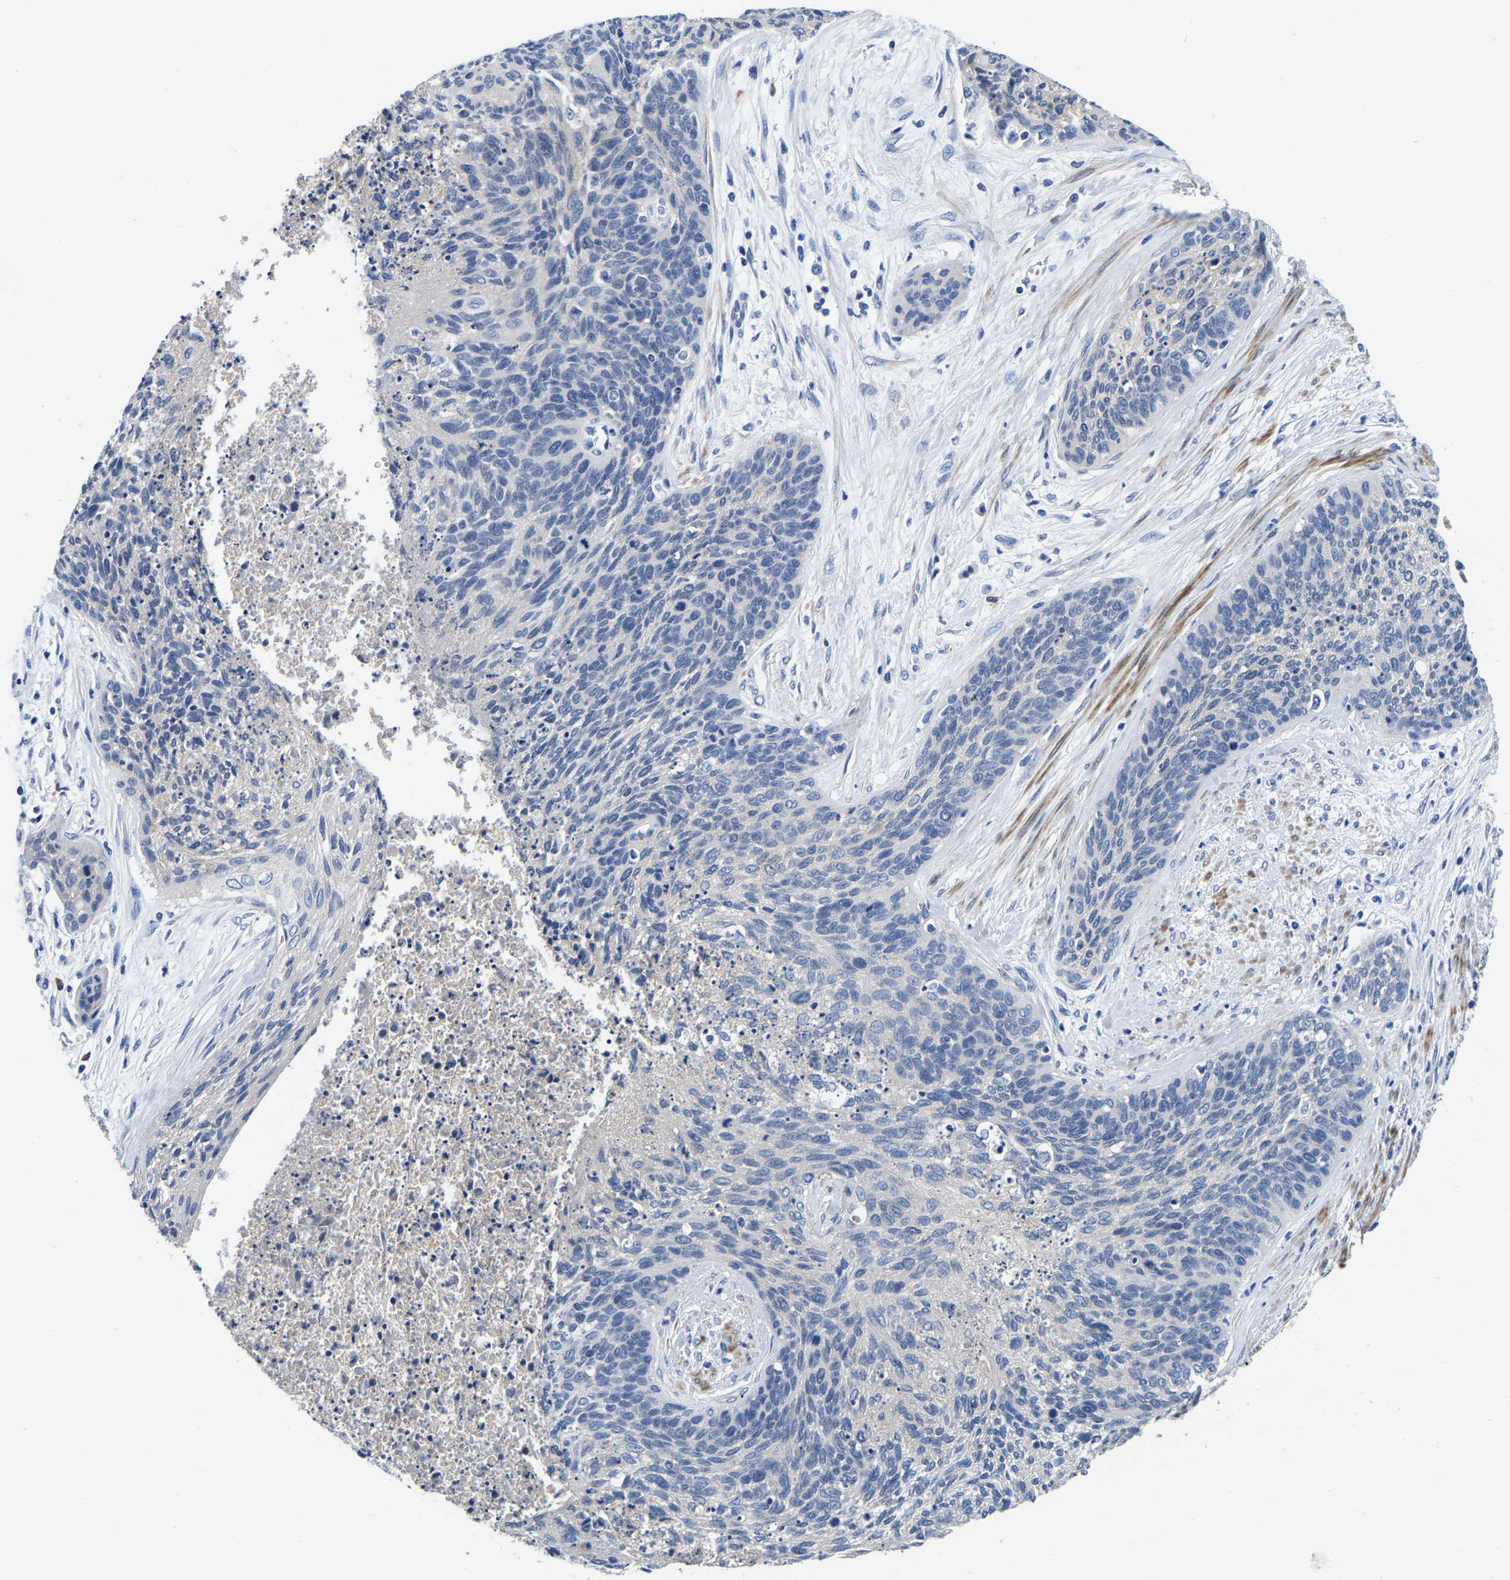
{"staining": {"intensity": "negative", "quantity": "none", "location": "none"}, "tissue": "cervical cancer", "cell_type": "Tumor cells", "image_type": "cancer", "snomed": [{"axis": "morphology", "description": "Squamous cell carcinoma, NOS"}, {"axis": "topography", "description": "Cervix"}], "caption": "There is no significant expression in tumor cells of cervical squamous cell carcinoma.", "gene": "RAB27B", "patient": {"sex": "female", "age": 55}}